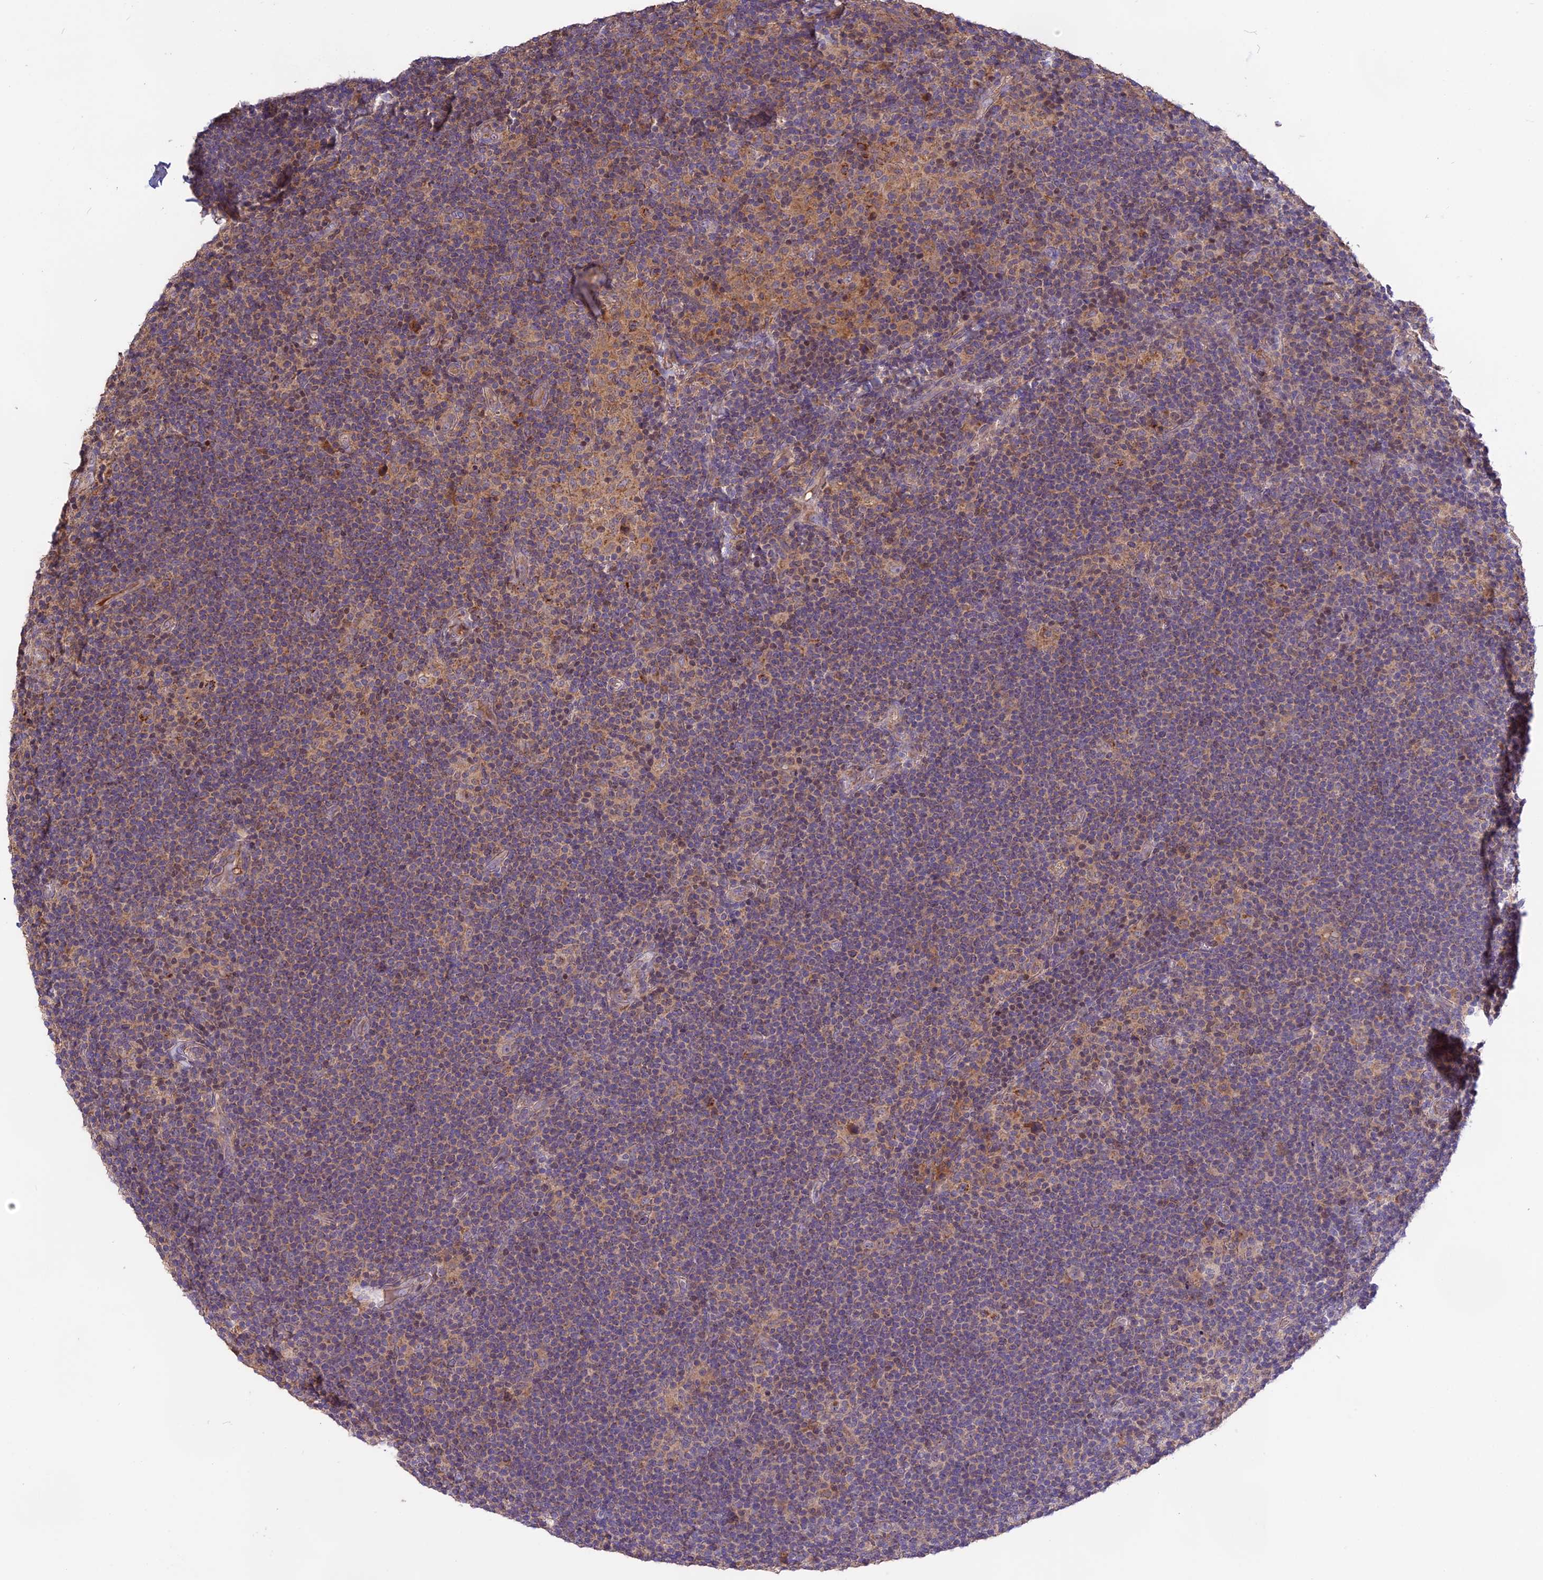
{"staining": {"intensity": "negative", "quantity": "none", "location": "none"}, "tissue": "lymphoma", "cell_type": "Tumor cells", "image_type": "cancer", "snomed": [{"axis": "morphology", "description": "Hodgkin's disease, NOS"}, {"axis": "topography", "description": "Lymph node"}], "caption": "Human Hodgkin's disease stained for a protein using IHC demonstrates no positivity in tumor cells.", "gene": "NUDT8", "patient": {"sex": "female", "age": 57}}